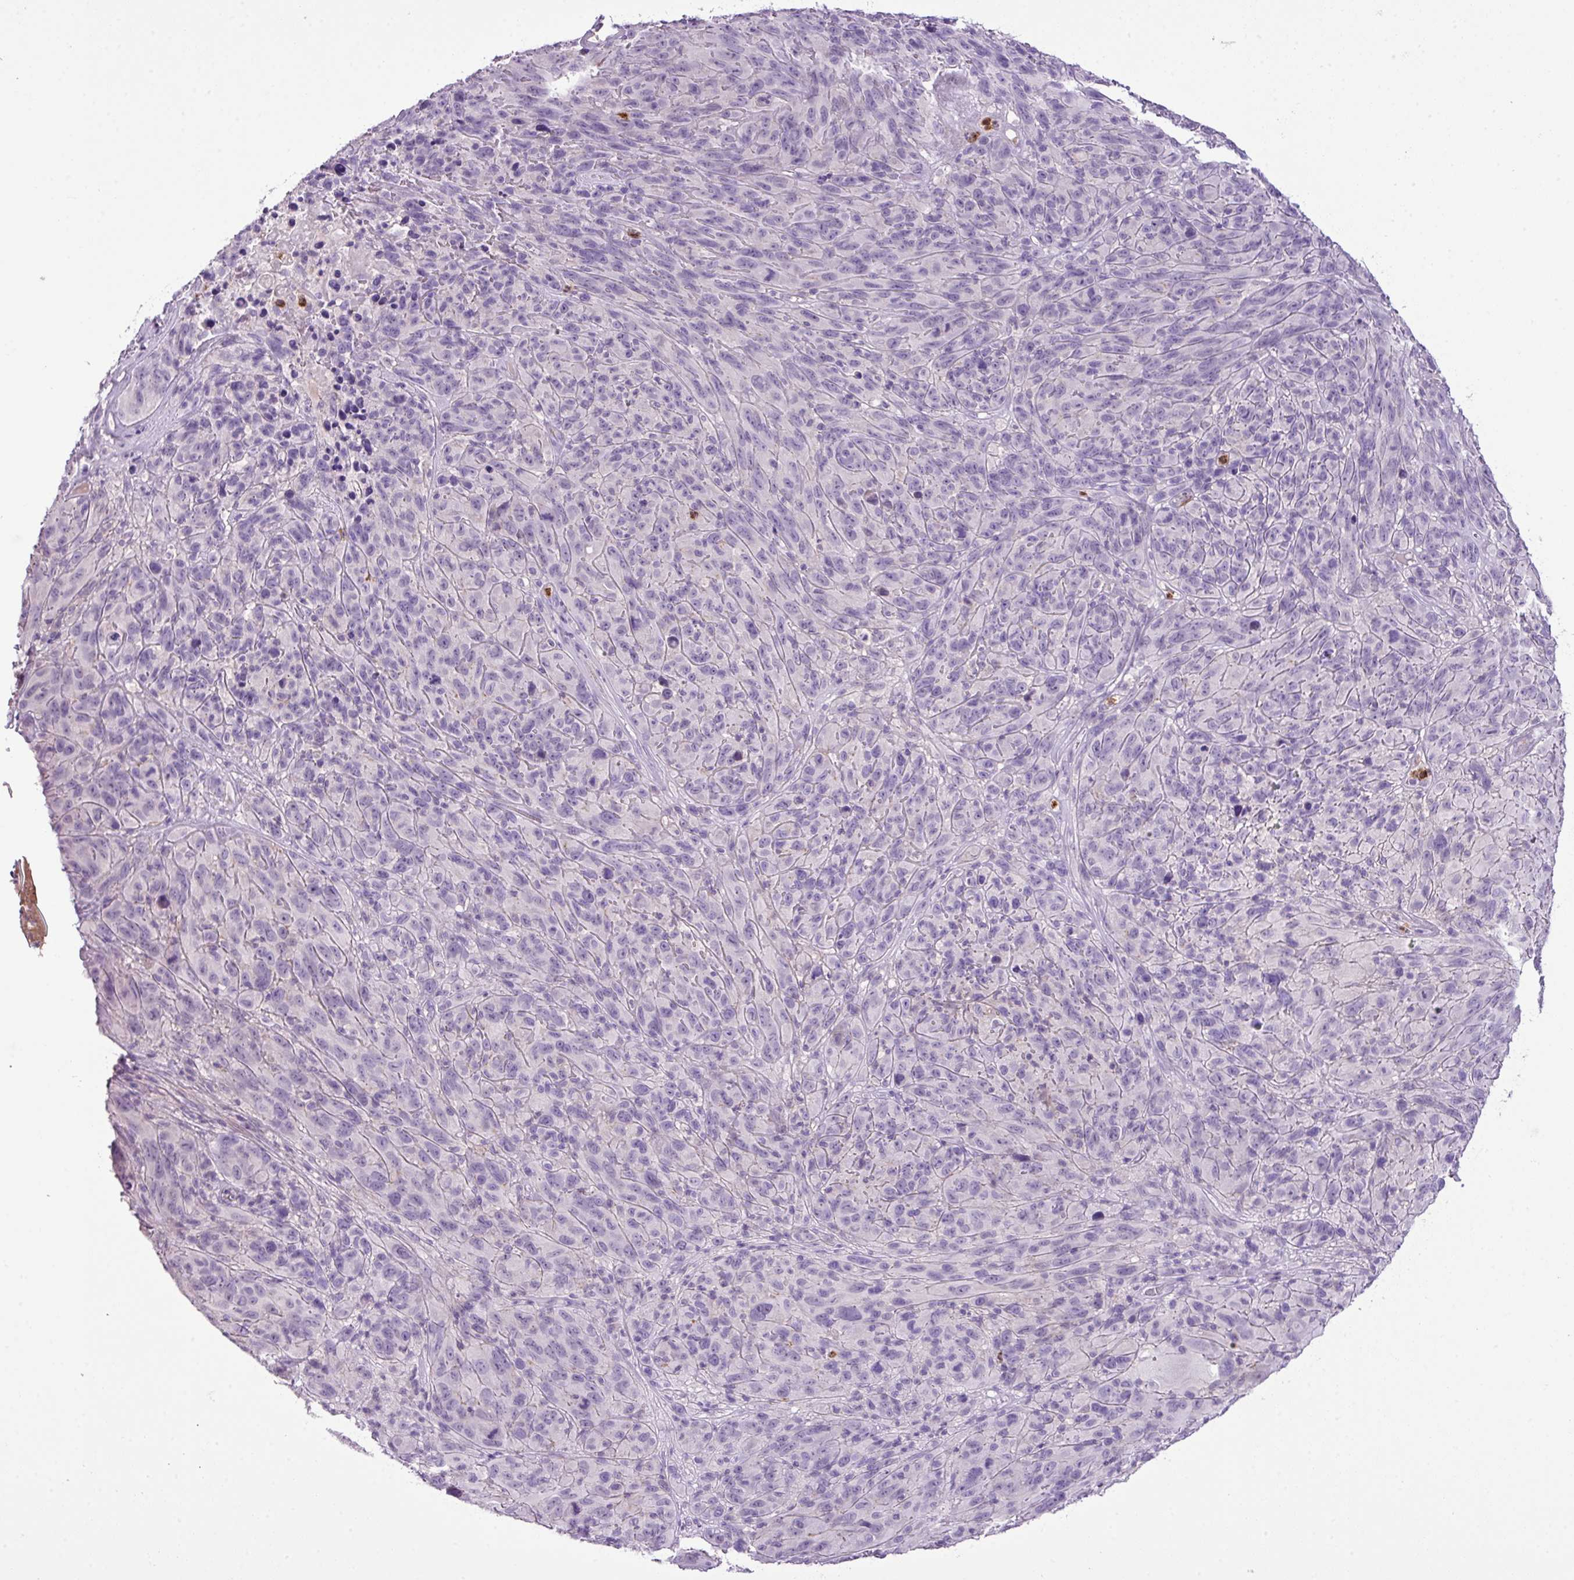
{"staining": {"intensity": "negative", "quantity": "none", "location": "none"}, "tissue": "melanoma", "cell_type": "Tumor cells", "image_type": "cancer", "snomed": [{"axis": "morphology", "description": "Malignant melanoma, NOS"}, {"axis": "topography", "description": "Skin of head"}], "caption": "The IHC micrograph has no significant positivity in tumor cells of melanoma tissue.", "gene": "HTR3E", "patient": {"sex": "male", "age": 96}}